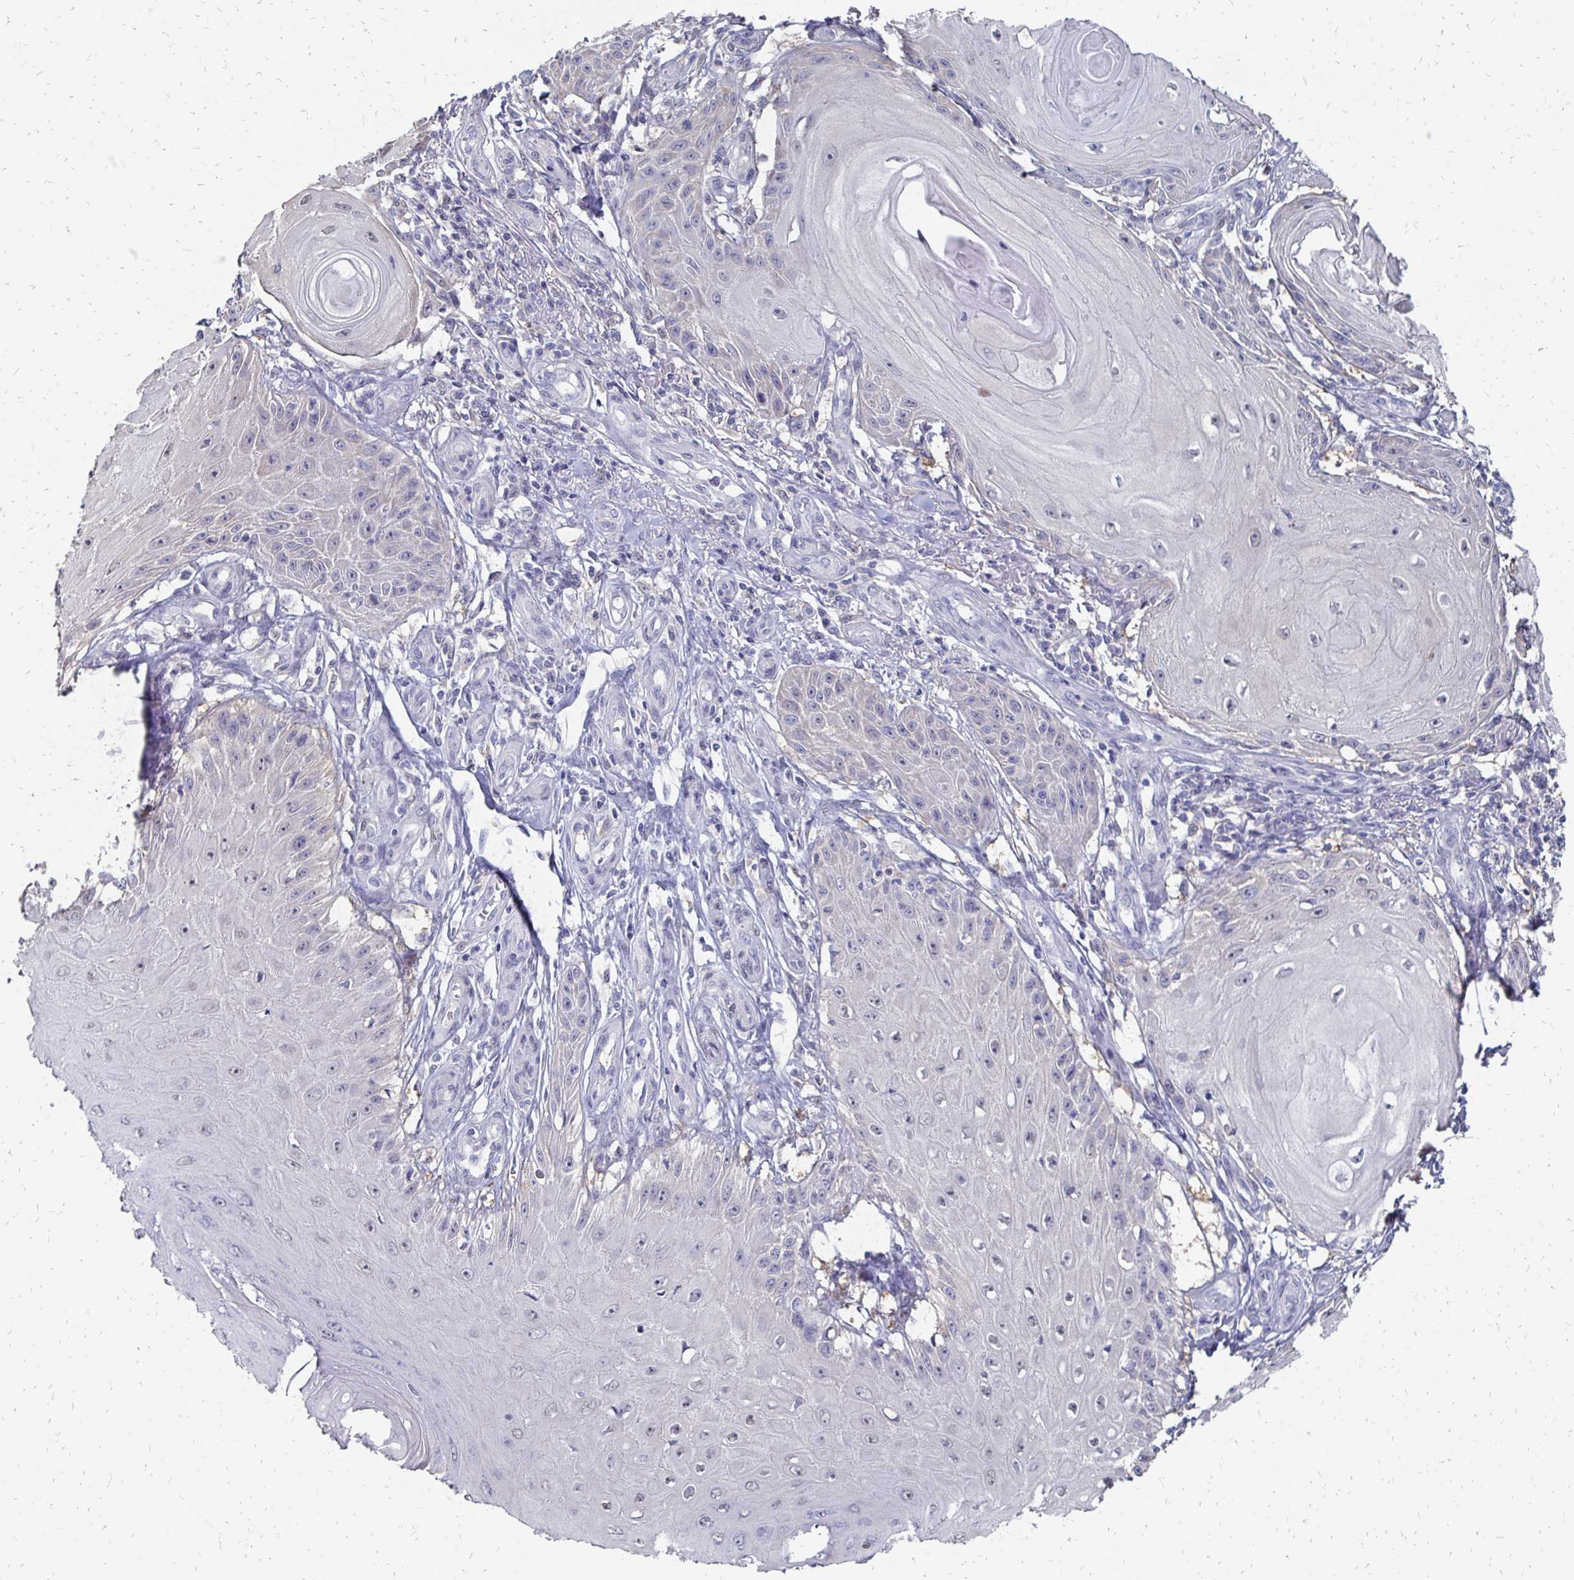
{"staining": {"intensity": "negative", "quantity": "none", "location": "none"}, "tissue": "skin cancer", "cell_type": "Tumor cells", "image_type": "cancer", "snomed": [{"axis": "morphology", "description": "Squamous cell carcinoma, NOS"}, {"axis": "topography", "description": "Skin"}], "caption": "The photomicrograph displays no significant positivity in tumor cells of skin cancer (squamous cell carcinoma). The staining was performed using DAB (3,3'-diaminobenzidine) to visualize the protein expression in brown, while the nuclei were stained in blue with hematoxylin (Magnification: 20x).", "gene": "SYCP3", "patient": {"sex": "female", "age": 77}}